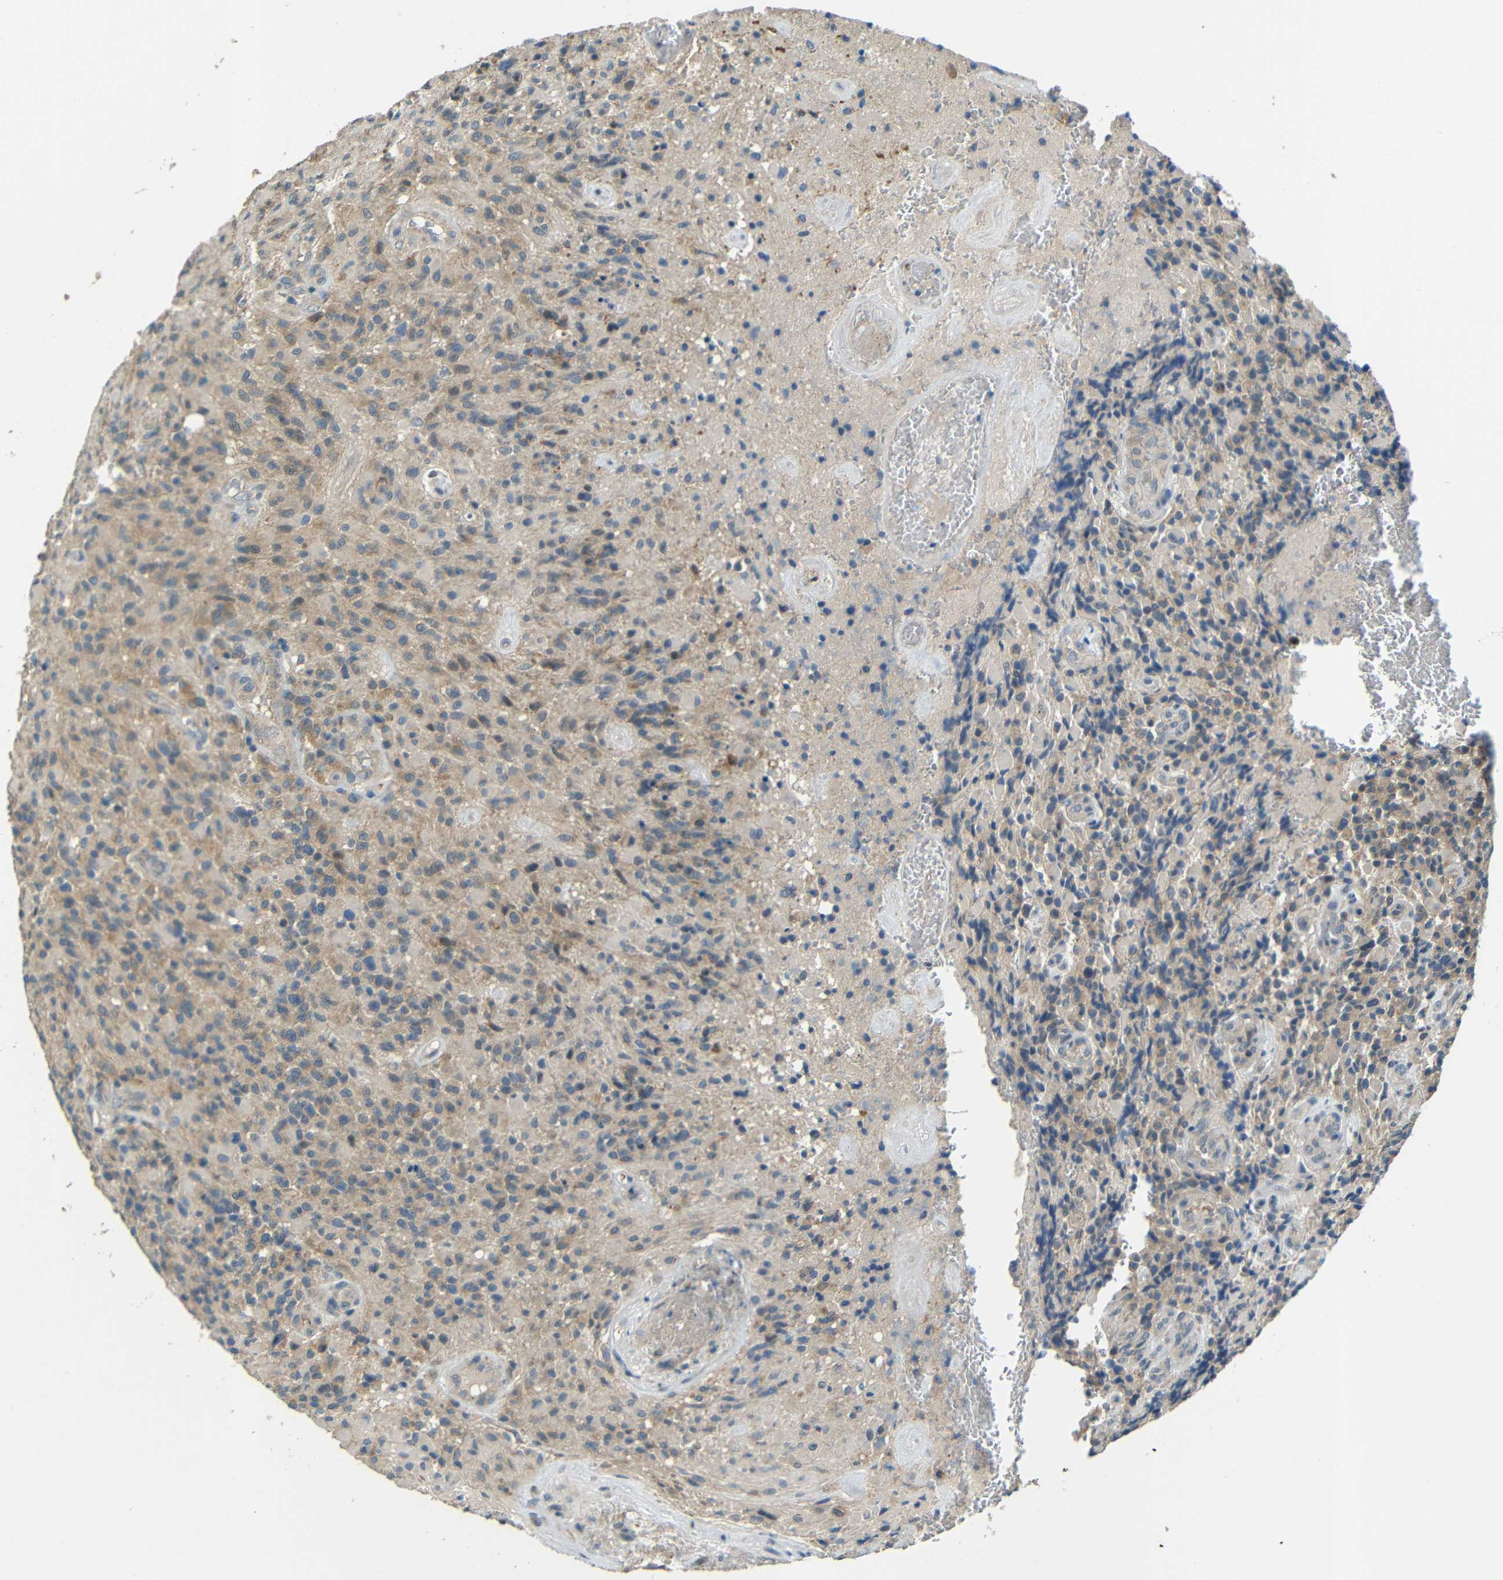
{"staining": {"intensity": "weak", "quantity": "25%-75%", "location": "cytoplasmic/membranous"}, "tissue": "glioma", "cell_type": "Tumor cells", "image_type": "cancer", "snomed": [{"axis": "morphology", "description": "Glioma, malignant, High grade"}, {"axis": "topography", "description": "Brain"}], "caption": "IHC (DAB (3,3'-diaminobenzidine)) staining of malignant glioma (high-grade) shows weak cytoplasmic/membranous protein positivity in approximately 25%-75% of tumor cells.", "gene": "FNDC3A", "patient": {"sex": "male", "age": 71}}